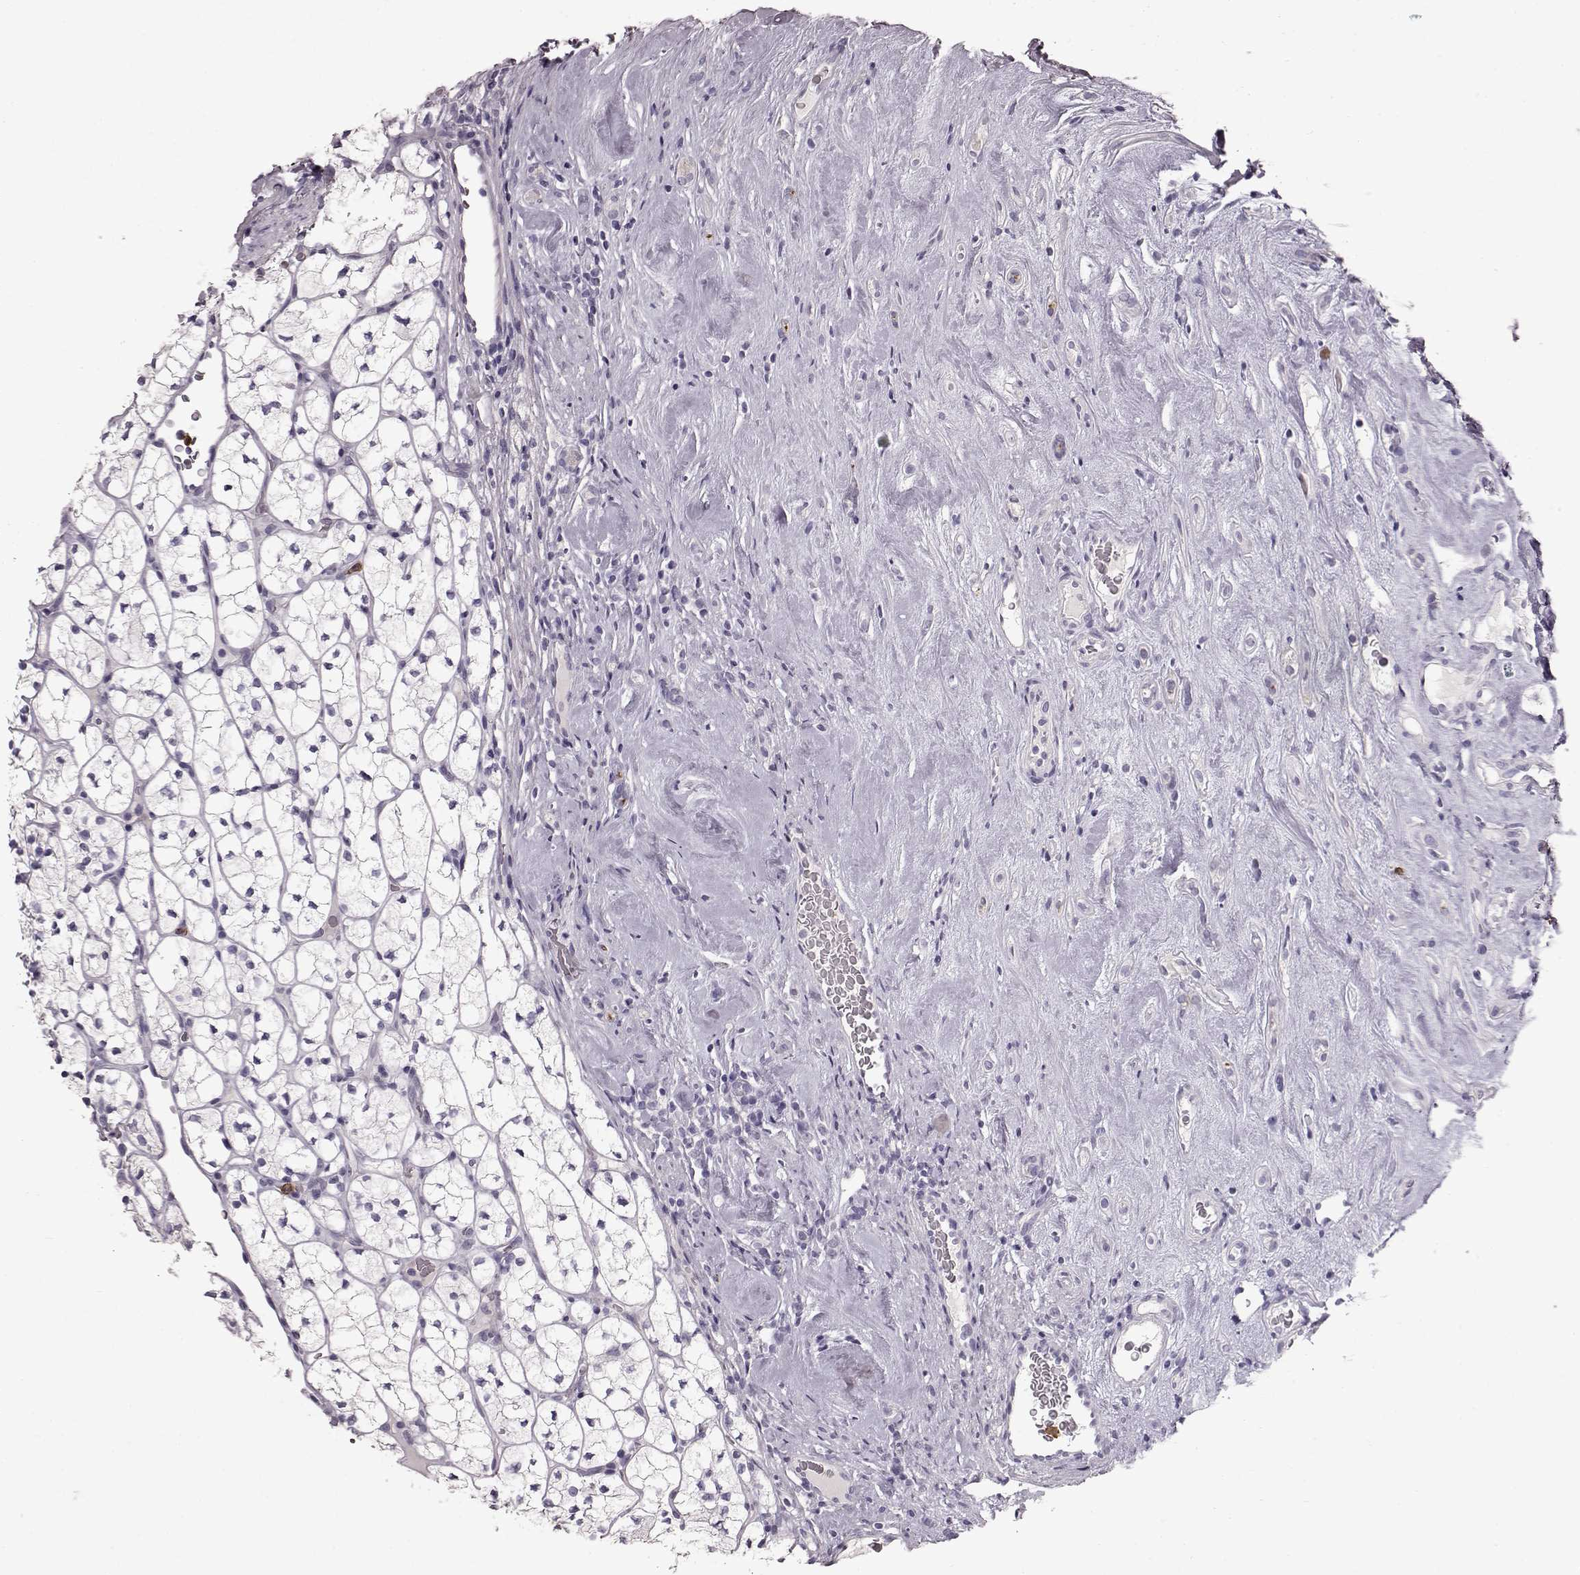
{"staining": {"intensity": "negative", "quantity": "none", "location": "none"}, "tissue": "renal cancer", "cell_type": "Tumor cells", "image_type": "cancer", "snomed": [{"axis": "morphology", "description": "Adenocarcinoma, NOS"}, {"axis": "topography", "description": "Kidney"}], "caption": "A photomicrograph of human renal cancer (adenocarcinoma) is negative for staining in tumor cells.", "gene": "FUT4", "patient": {"sex": "female", "age": 89}}